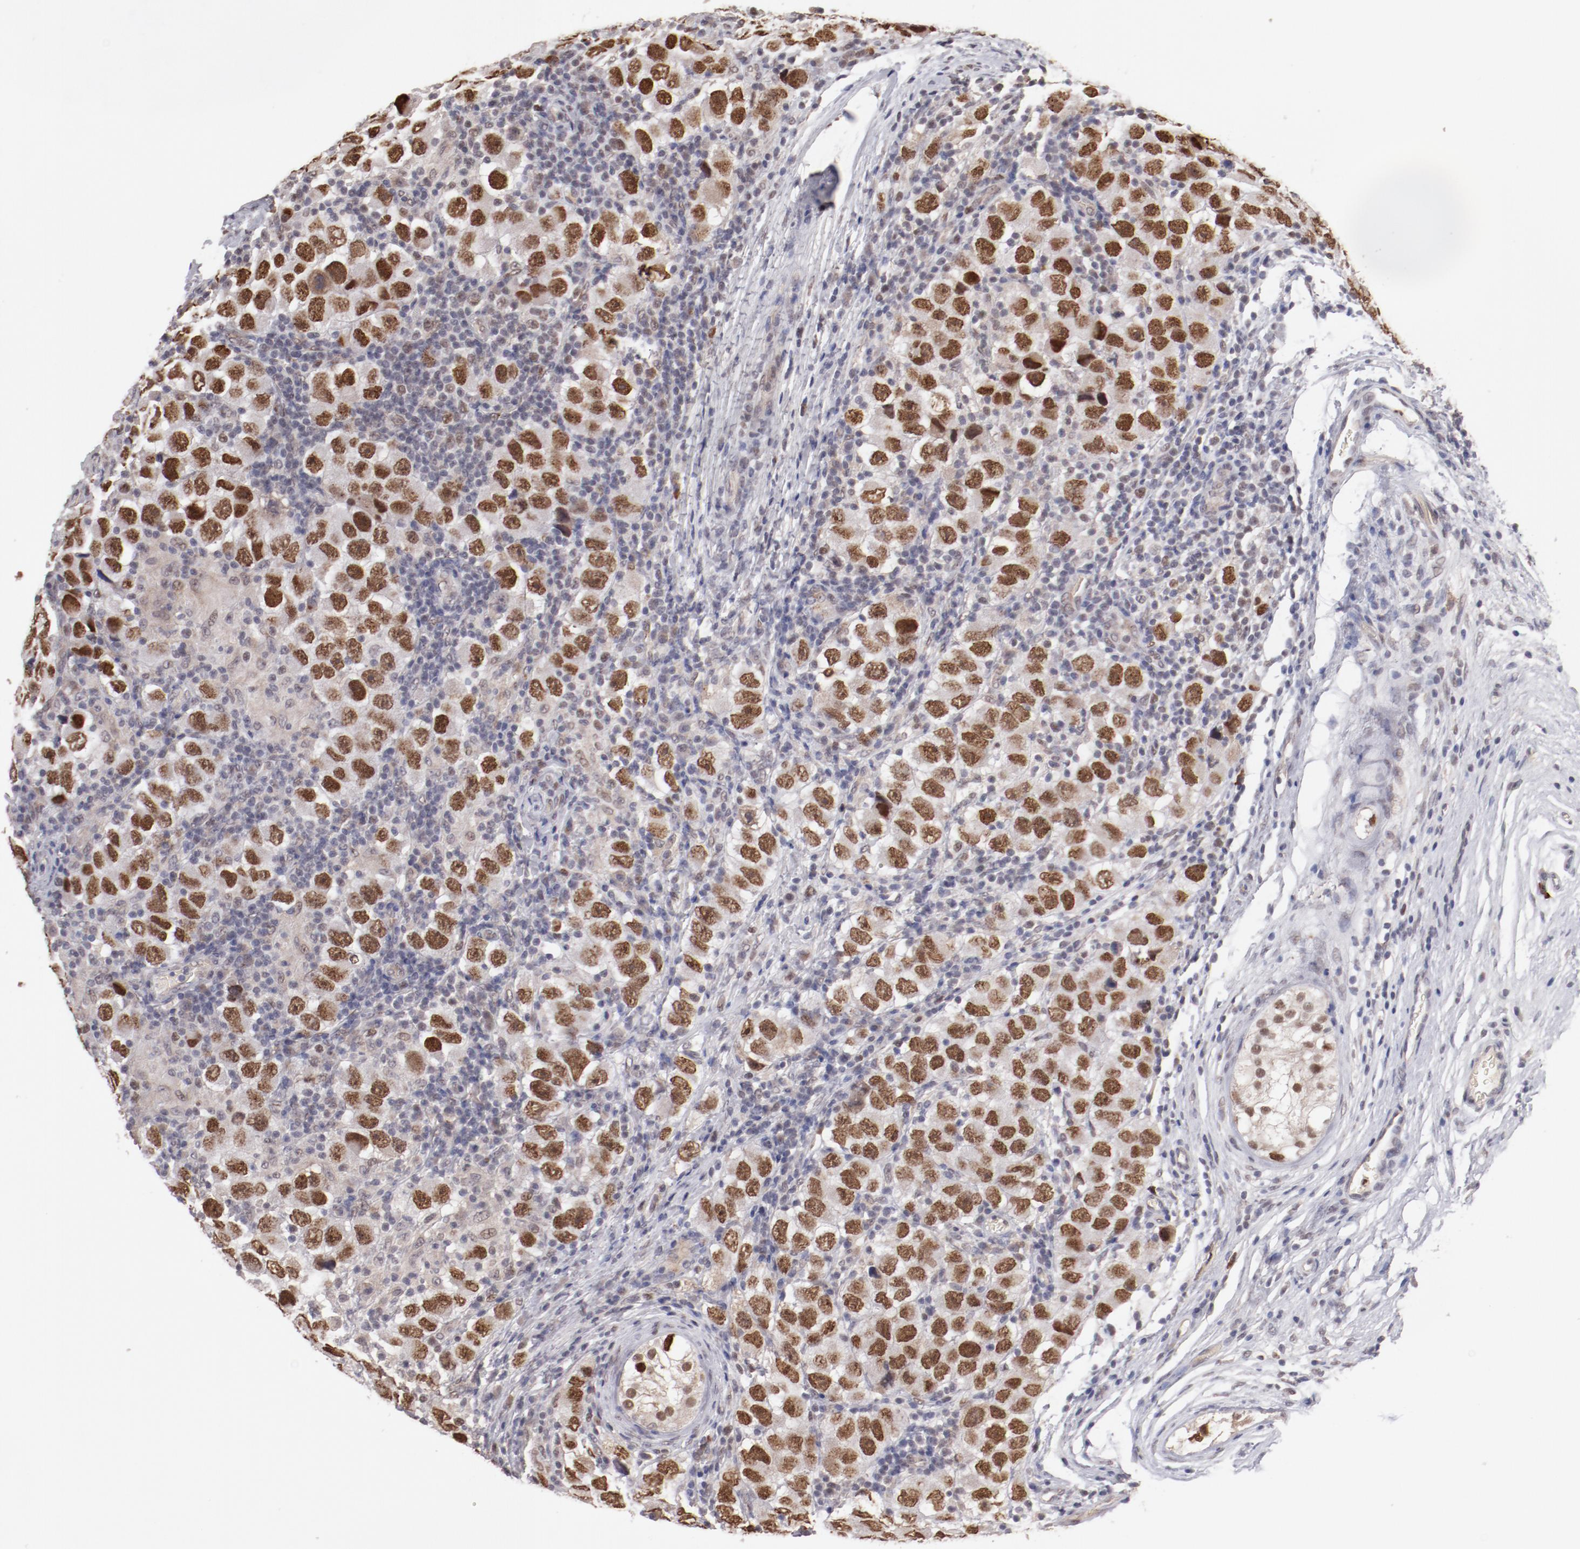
{"staining": {"intensity": "strong", "quantity": ">75%", "location": "nuclear"}, "tissue": "testis cancer", "cell_type": "Tumor cells", "image_type": "cancer", "snomed": [{"axis": "morphology", "description": "Carcinoma, Embryonal, NOS"}, {"axis": "topography", "description": "Testis"}], "caption": "Human embryonal carcinoma (testis) stained with a brown dye shows strong nuclear positive staining in approximately >75% of tumor cells.", "gene": "NFE2", "patient": {"sex": "male", "age": 21}}